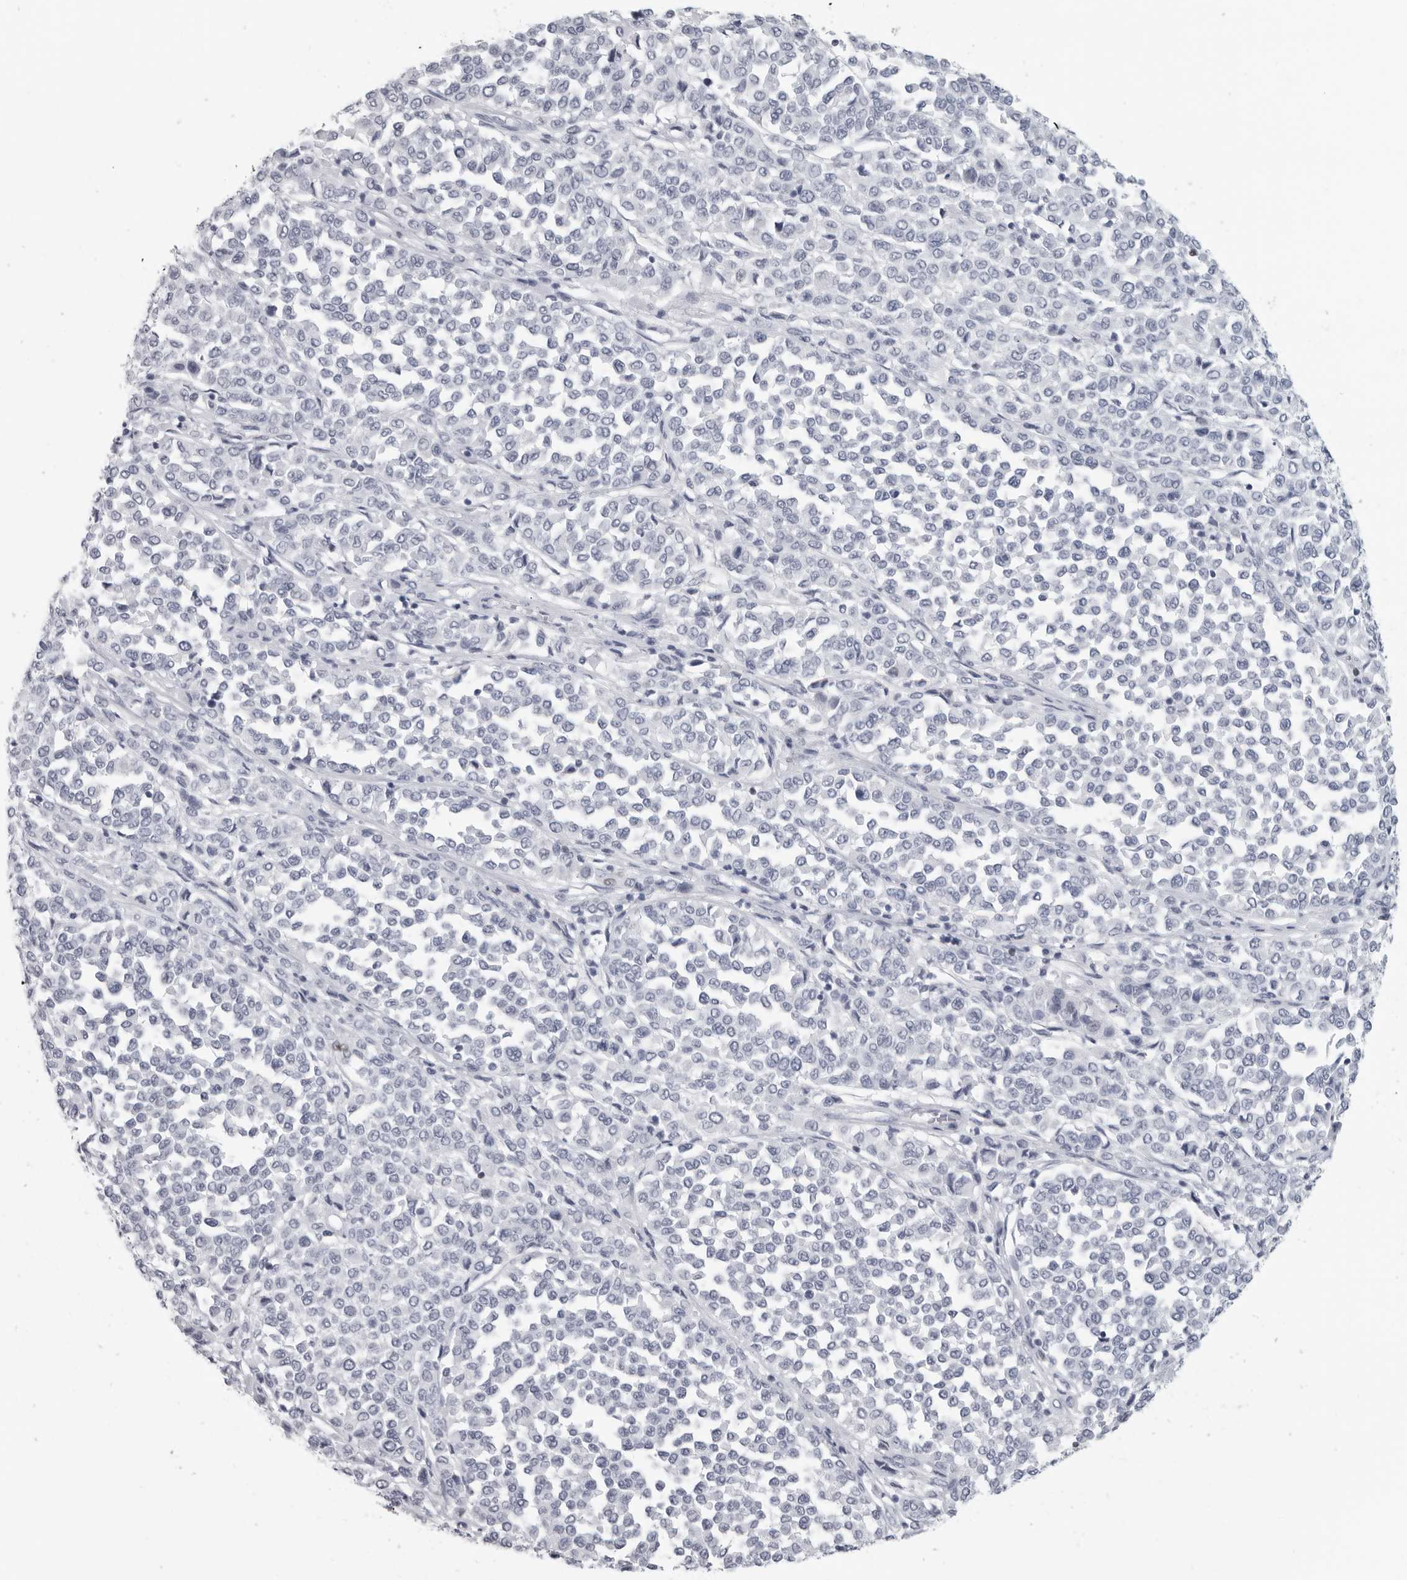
{"staining": {"intensity": "negative", "quantity": "none", "location": "none"}, "tissue": "melanoma", "cell_type": "Tumor cells", "image_type": "cancer", "snomed": [{"axis": "morphology", "description": "Malignant melanoma, Metastatic site"}, {"axis": "topography", "description": "Pancreas"}], "caption": "Immunohistochemical staining of malignant melanoma (metastatic site) exhibits no significant positivity in tumor cells. (DAB (3,3'-diaminobenzidine) IHC, high magnification).", "gene": "SATB2", "patient": {"sex": "female", "age": 30}}